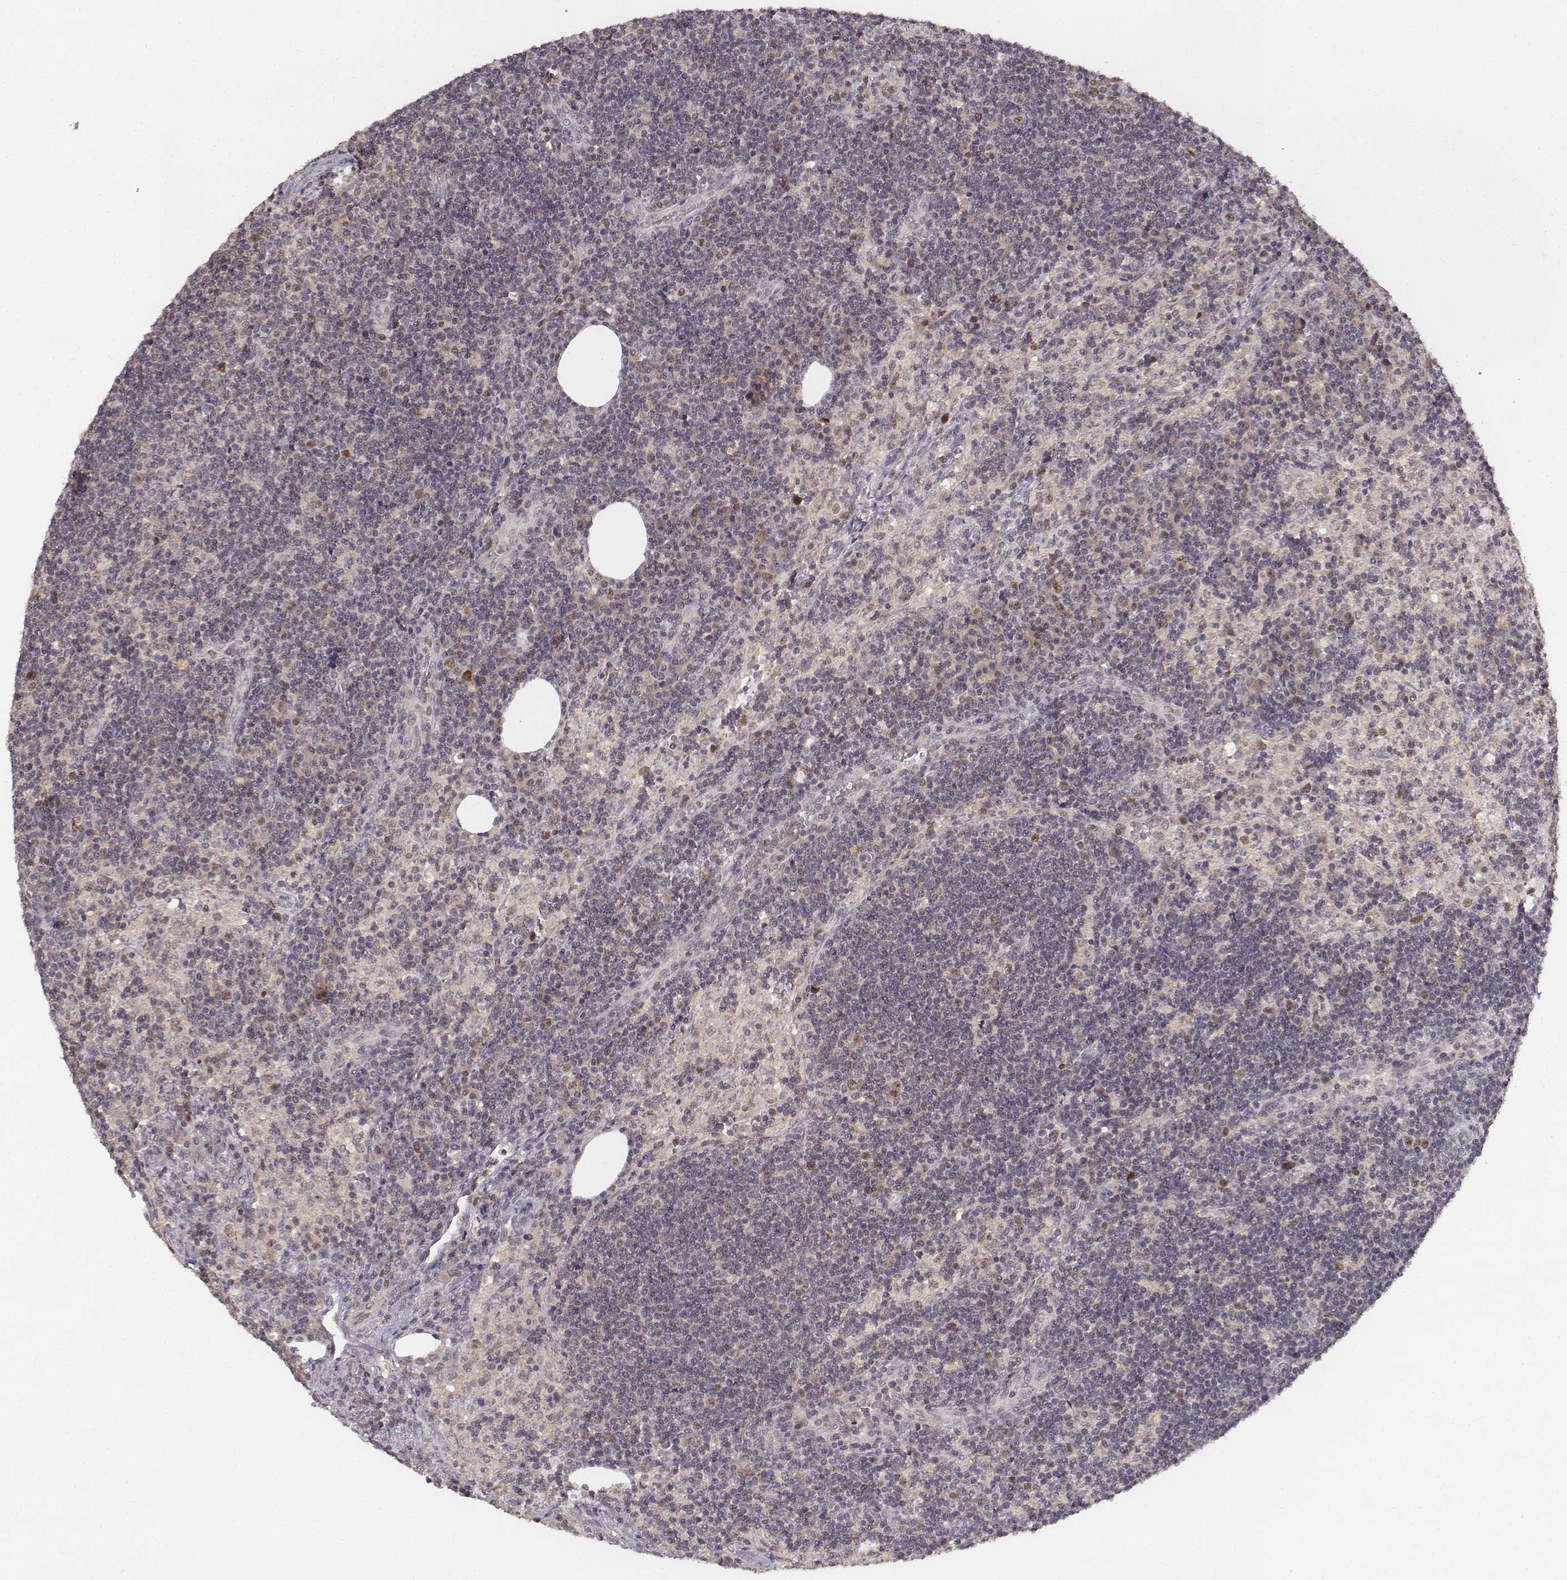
{"staining": {"intensity": "moderate", "quantity": "<25%", "location": "nuclear"}, "tissue": "lymph node", "cell_type": "Non-germinal center cells", "image_type": "normal", "snomed": [{"axis": "morphology", "description": "Normal tissue, NOS"}, {"axis": "topography", "description": "Lymph node"}], "caption": "The immunohistochemical stain shows moderate nuclear positivity in non-germinal center cells of unremarkable lymph node. (Brightfield microscopy of DAB IHC at high magnification).", "gene": "FANCD2", "patient": {"sex": "male", "age": 63}}